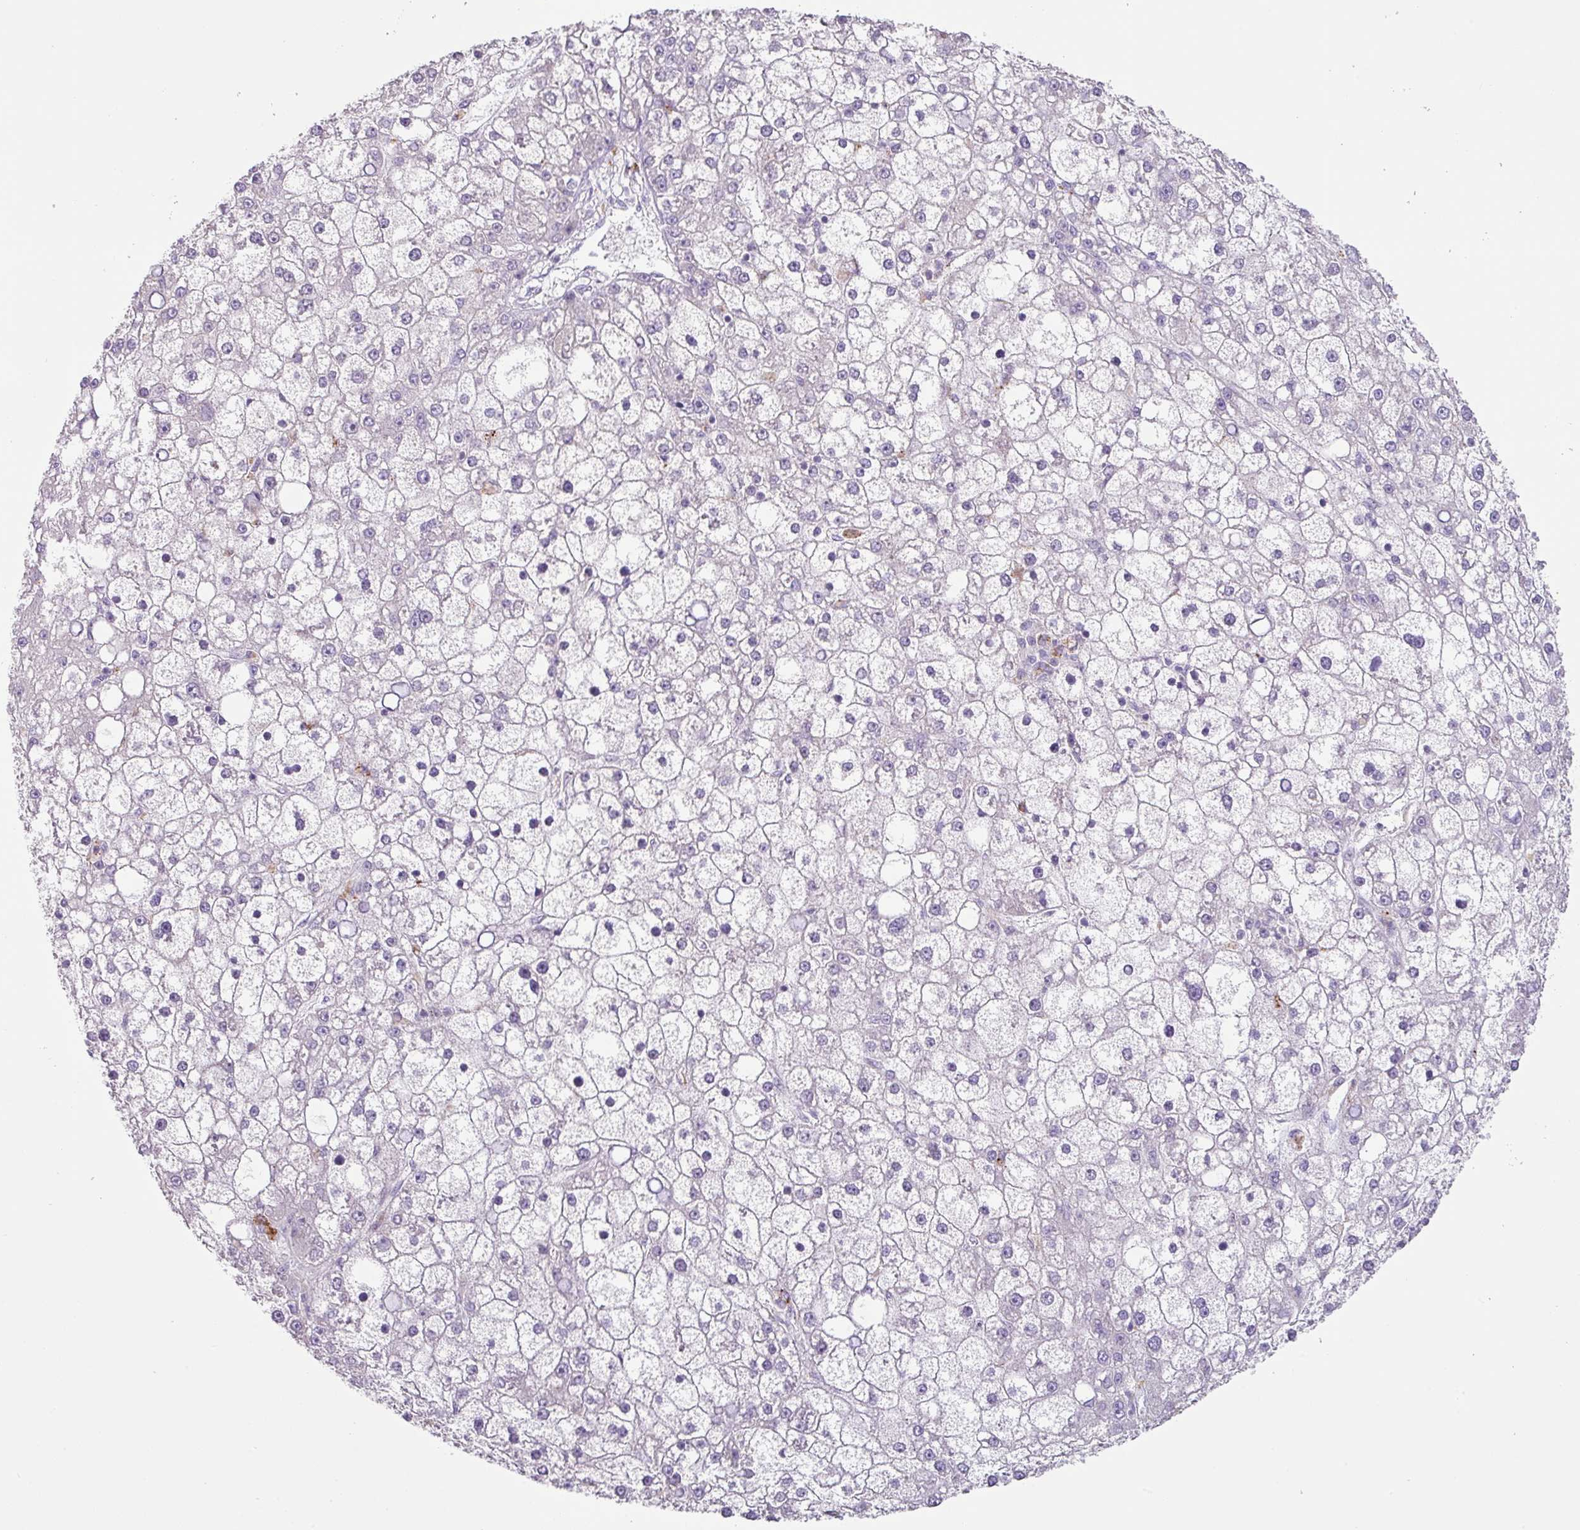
{"staining": {"intensity": "negative", "quantity": "none", "location": "none"}, "tissue": "liver cancer", "cell_type": "Tumor cells", "image_type": "cancer", "snomed": [{"axis": "morphology", "description": "Carcinoma, Hepatocellular, NOS"}, {"axis": "topography", "description": "Liver"}], "caption": "There is no significant expression in tumor cells of liver cancer.", "gene": "PLEKHH3", "patient": {"sex": "male", "age": 67}}